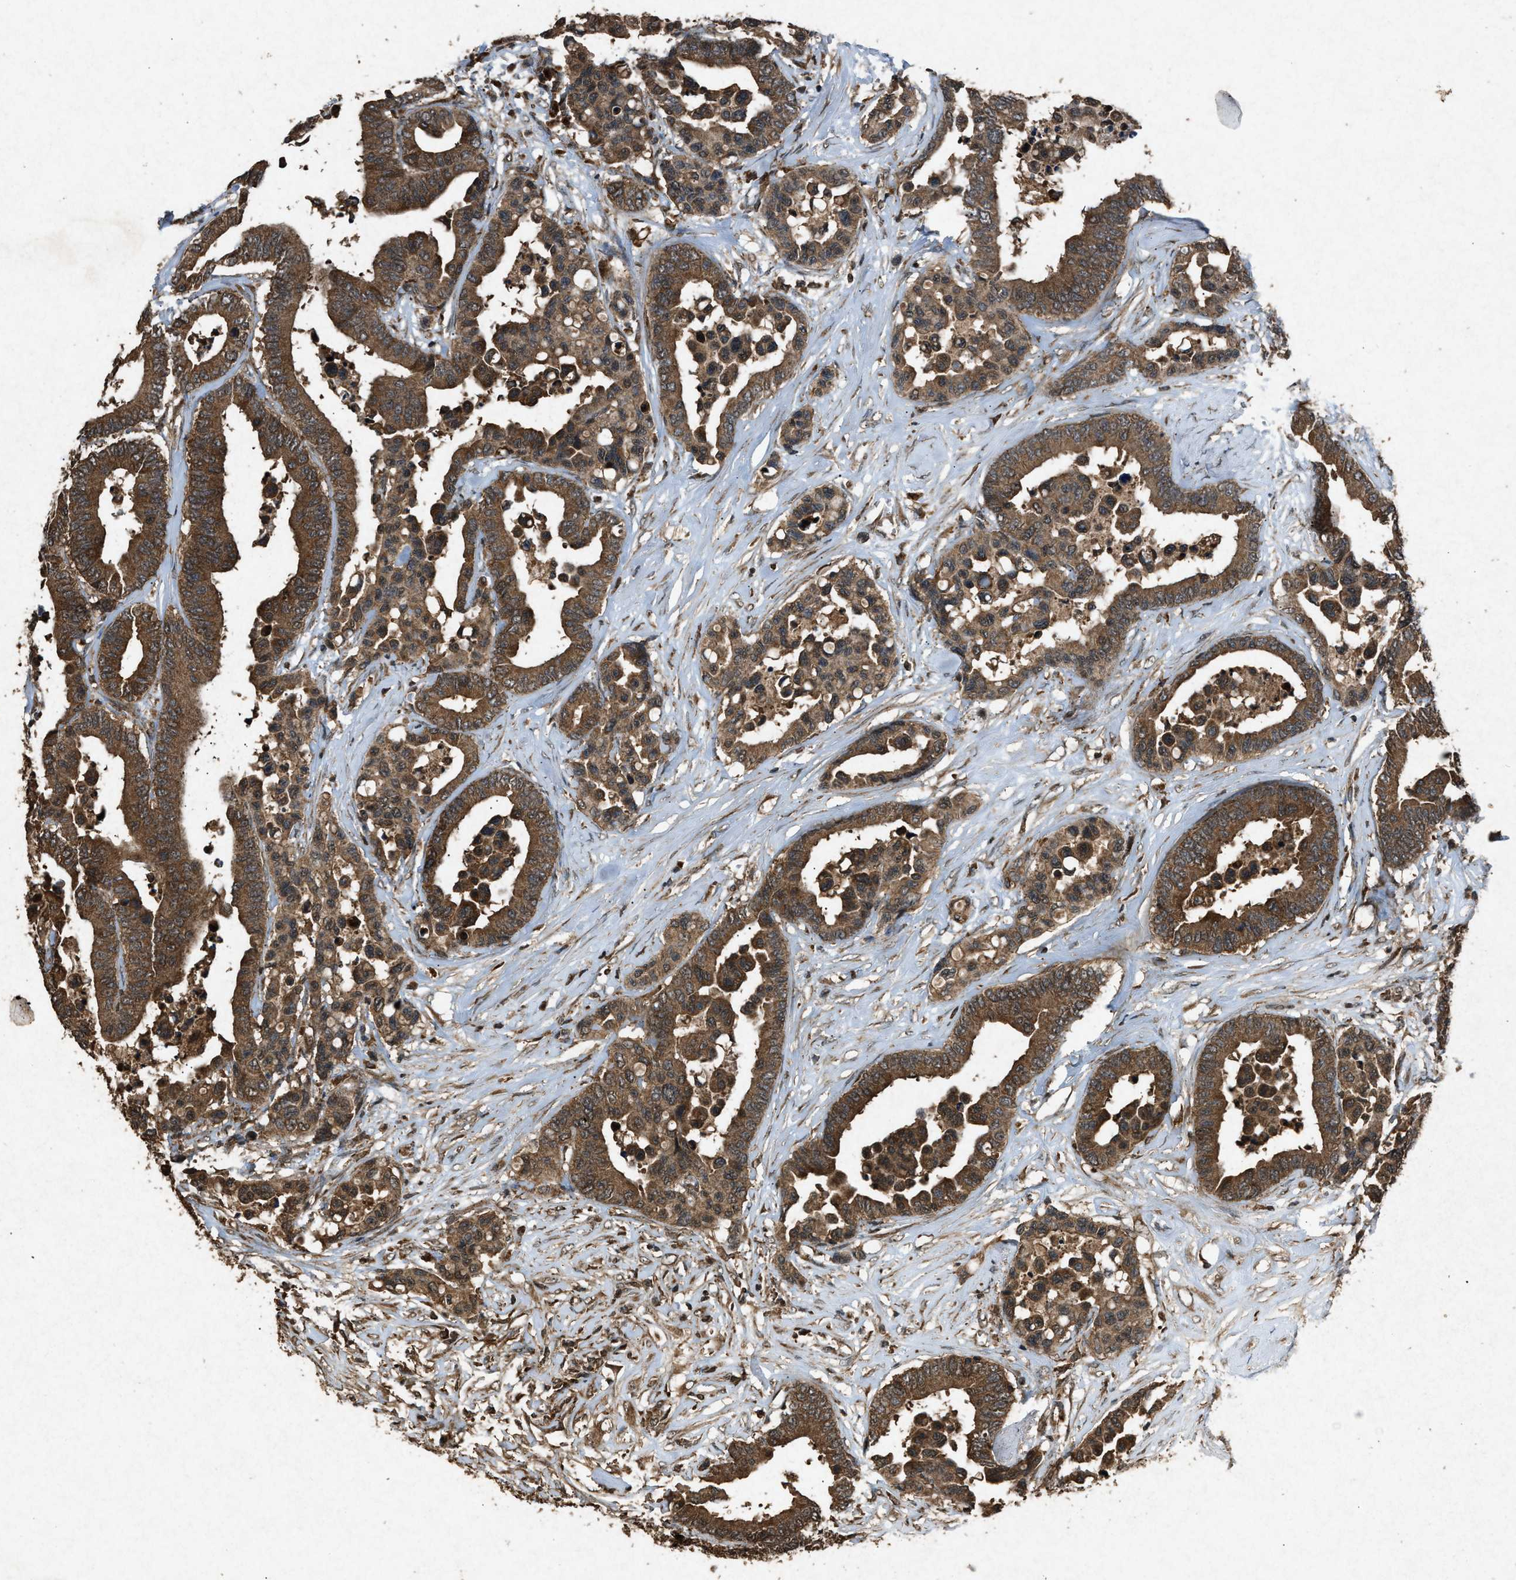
{"staining": {"intensity": "moderate", "quantity": ">75%", "location": "cytoplasmic/membranous"}, "tissue": "colorectal cancer", "cell_type": "Tumor cells", "image_type": "cancer", "snomed": [{"axis": "morphology", "description": "Normal tissue, NOS"}, {"axis": "morphology", "description": "Adenocarcinoma, NOS"}, {"axis": "topography", "description": "Colon"}], "caption": "Moderate cytoplasmic/membranous positivity for a protein is present in approximately >75% of tumor cells of adenocarcinoma (colorectal) using immunohistochemistry.", "gene": "OAS1", "patient": {"sex": "male", "age": 82}}